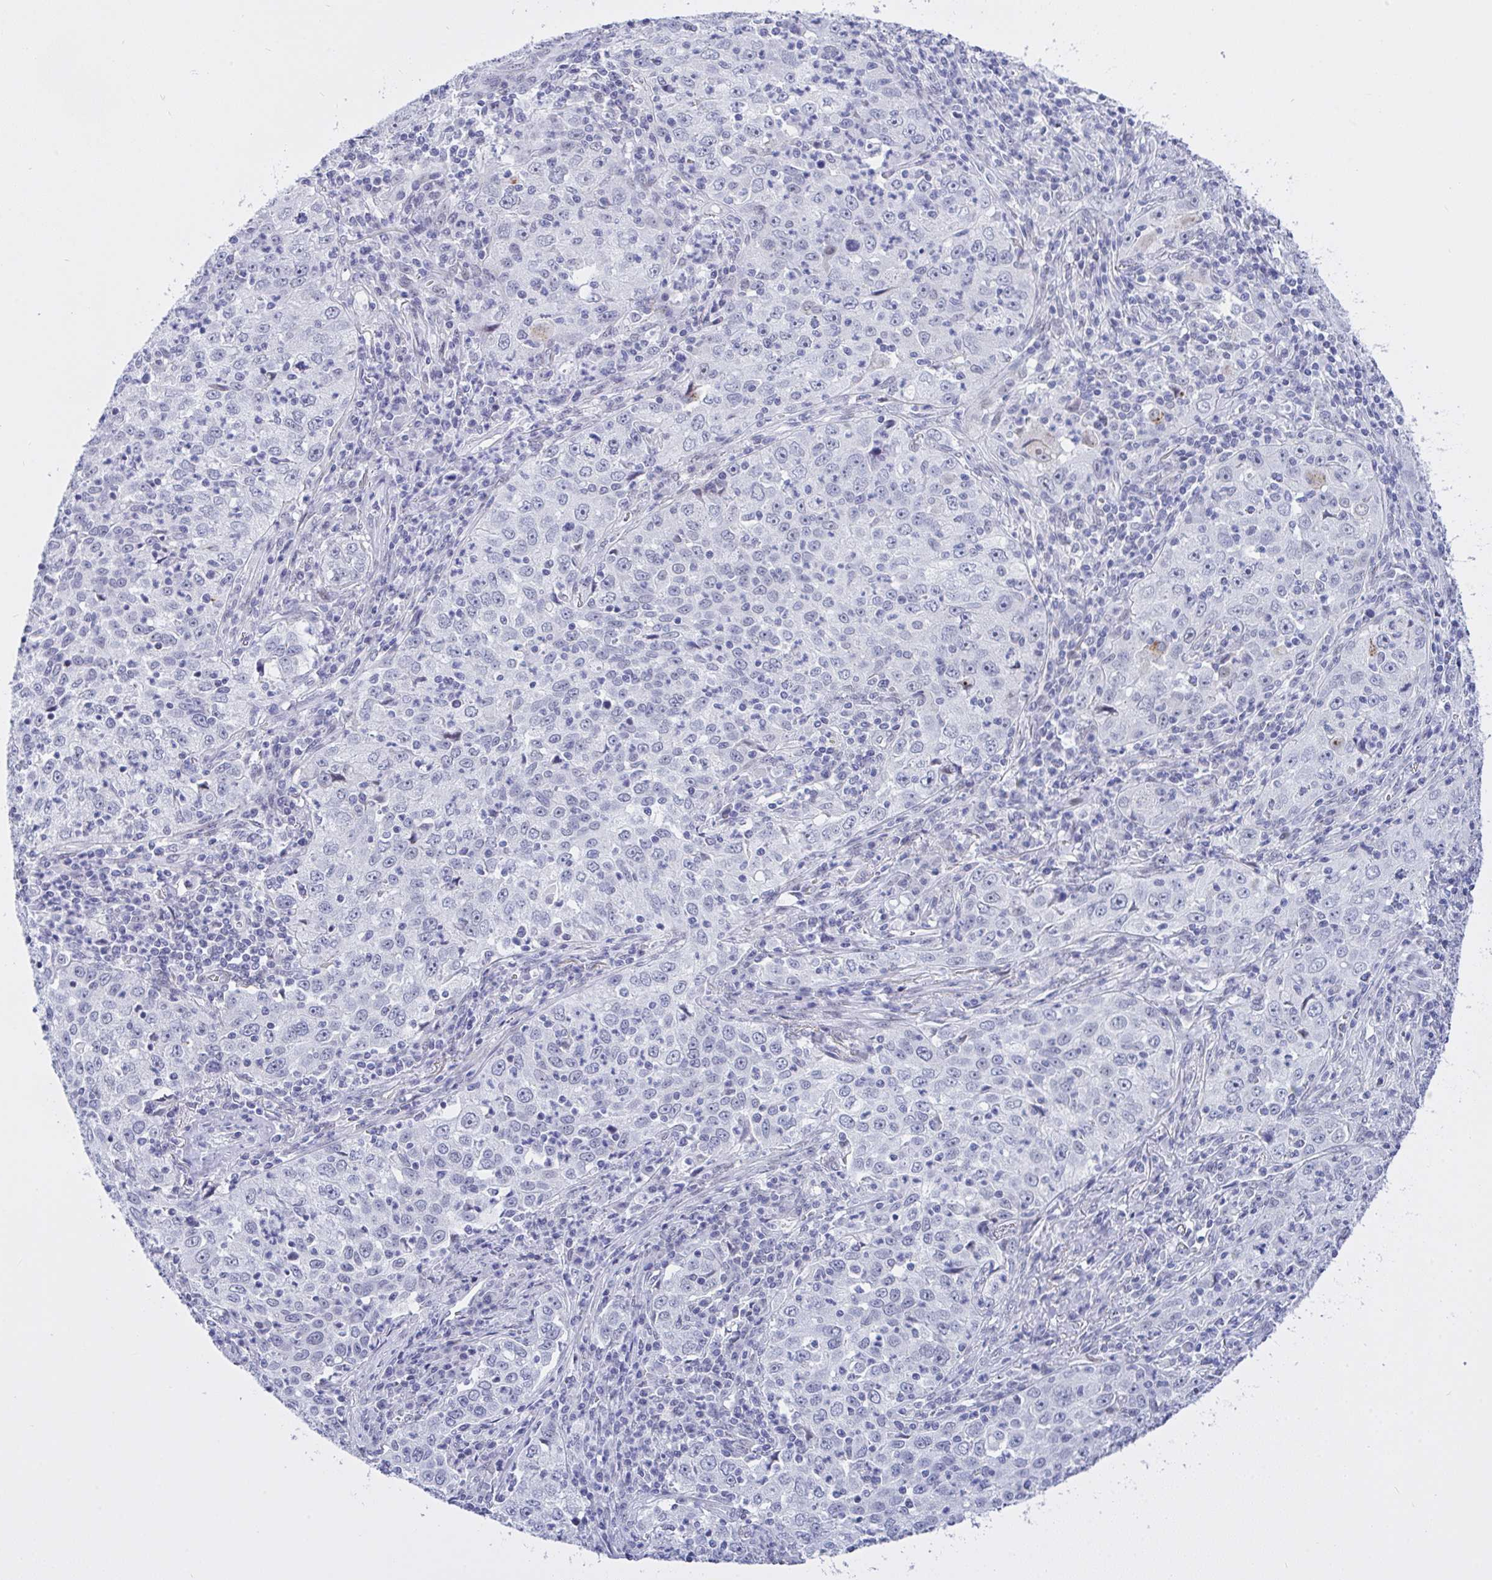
{"staining": {"intensity": "negative", "quantity": "none", "location": "none"}, "tissue": "lung cancer", "cell_type": "Tumor cells", "image_type": "cancer", "snomed": [{"axis": "morphology", "description": "Squamous cell carcinoma, NOS"}, {"axis": "topography", "description": "Lung"}], "caption": "Immunohistochemistry of human lung cancer (squamous cell carcinoma) displays no positivity in tumor cells. (DAB (3,3'-diaminobenzidine) immunohistochemistry visualized using brightfield microscopy, high magnification).", "gene": "FBXL22", "patient": {"sex": "male", "age": 71}}